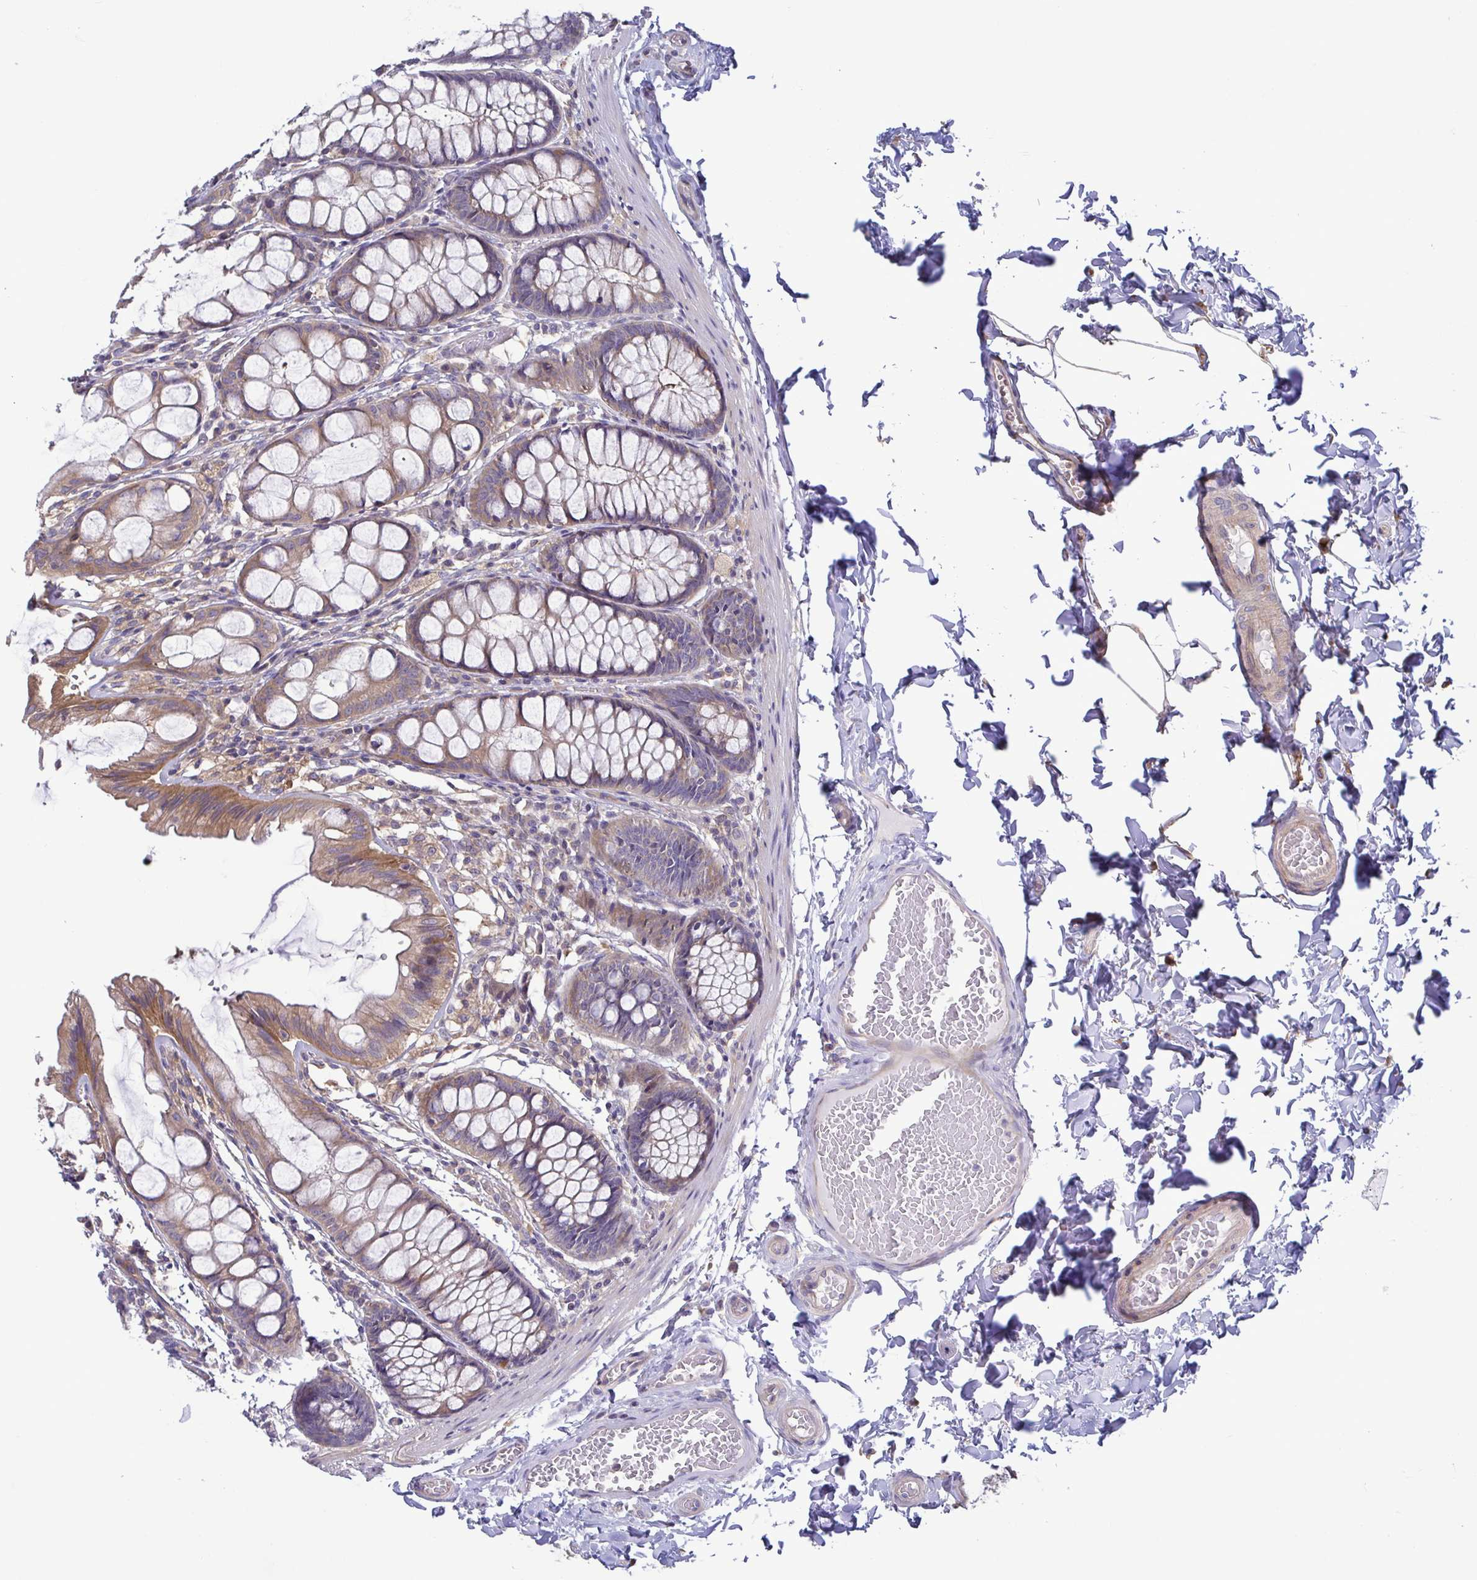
{"staining": {"intensity": "weak", "quantity": "25%-75%", "location": "cytoplasmic/membranous"}, "tissue": "colon", "cell_type": "Endothelial cells", "image_type": "normal", "snomed": [{"axis": "morphology", "description": "Normal tissue, NOS"}, {"axis": "topography", "description": "Colon"}], "caption": "Colon stained for a protein (brown) exhibits weak cytoplasmic/membranous positive staining in about 25%-75% of endothelial cells.", "gene": "LMF2", "patient": {"sex": "male", "age": 47}}